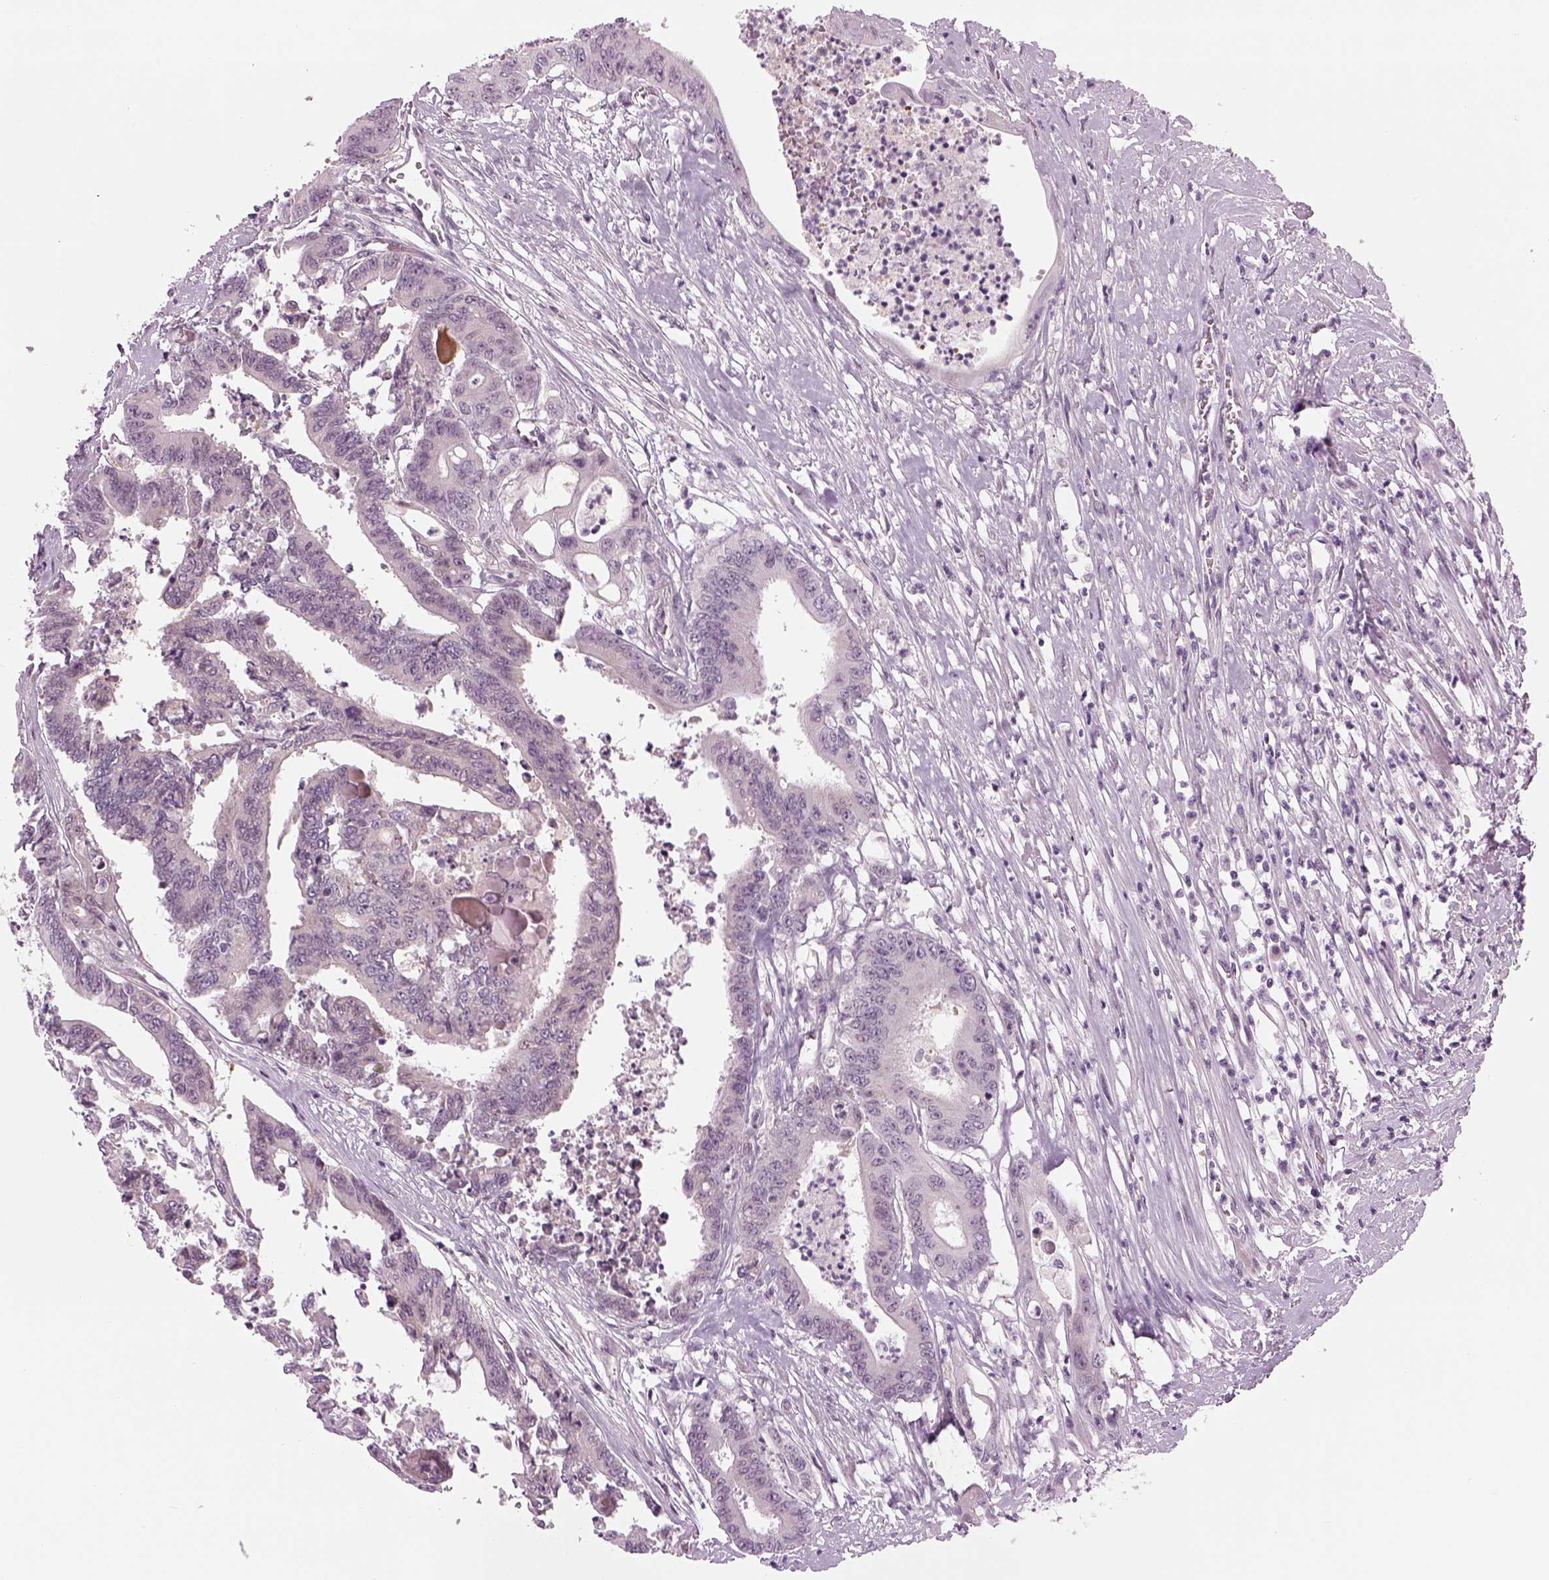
{"staining": {"intensity": "negative", "quantity": "none", "location": "none"}, "tissue": "colorectal cancer", "cell_type": "Tumor cells", "image_type": "cancer", "snomed": [{"axis": "morphology", "description": "Adenocarcinoma, NOS"}, {"axis": "topography", "description": "Rectum"}], "caption": "The image displays no significant positivity in tumor cells of colorectal cancer.", "gene": "LRRIQ3", "patient": {"sex": "male", "age": 54}}